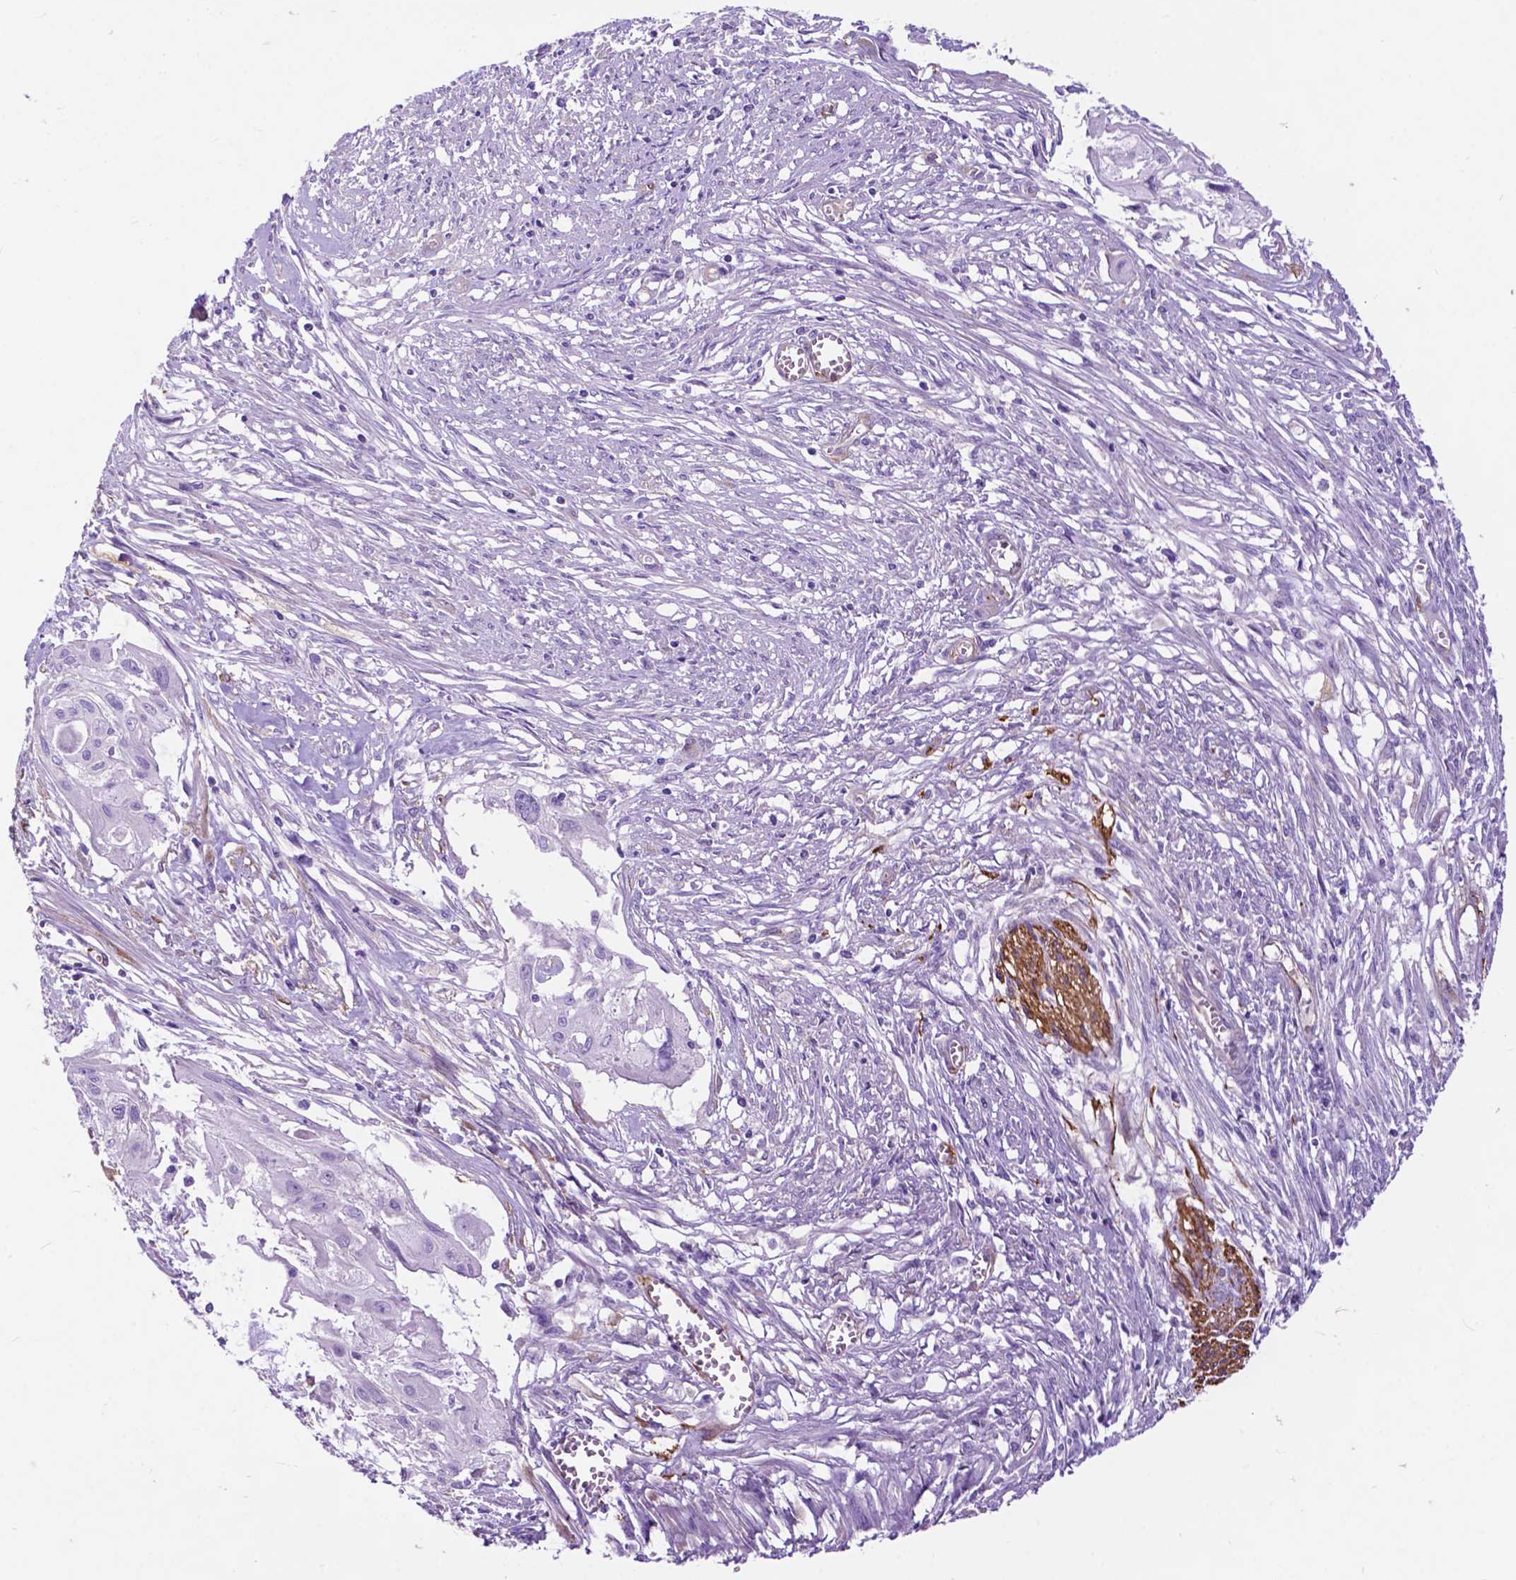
{"staining": {"intensity": "negative", "quantity": "none", "location": "none"}, "tissue": "cervical cancer", "cell_type": "Tumor cells", "image_type": "cancer", "snomed": [{"axis": "morphology", "description": "Squamous cell carcinoma, NOS"}, {"axis": "topography", "description": "Cervix"}], "caption": "An IHC micrograph of cervical squamous cell carcinoma is shown. There is no staining in tumor cells of cervical squamous cell carcinoma.", "gene": "PCDHA12", "patient": {"sex": "female", "age": 49}}